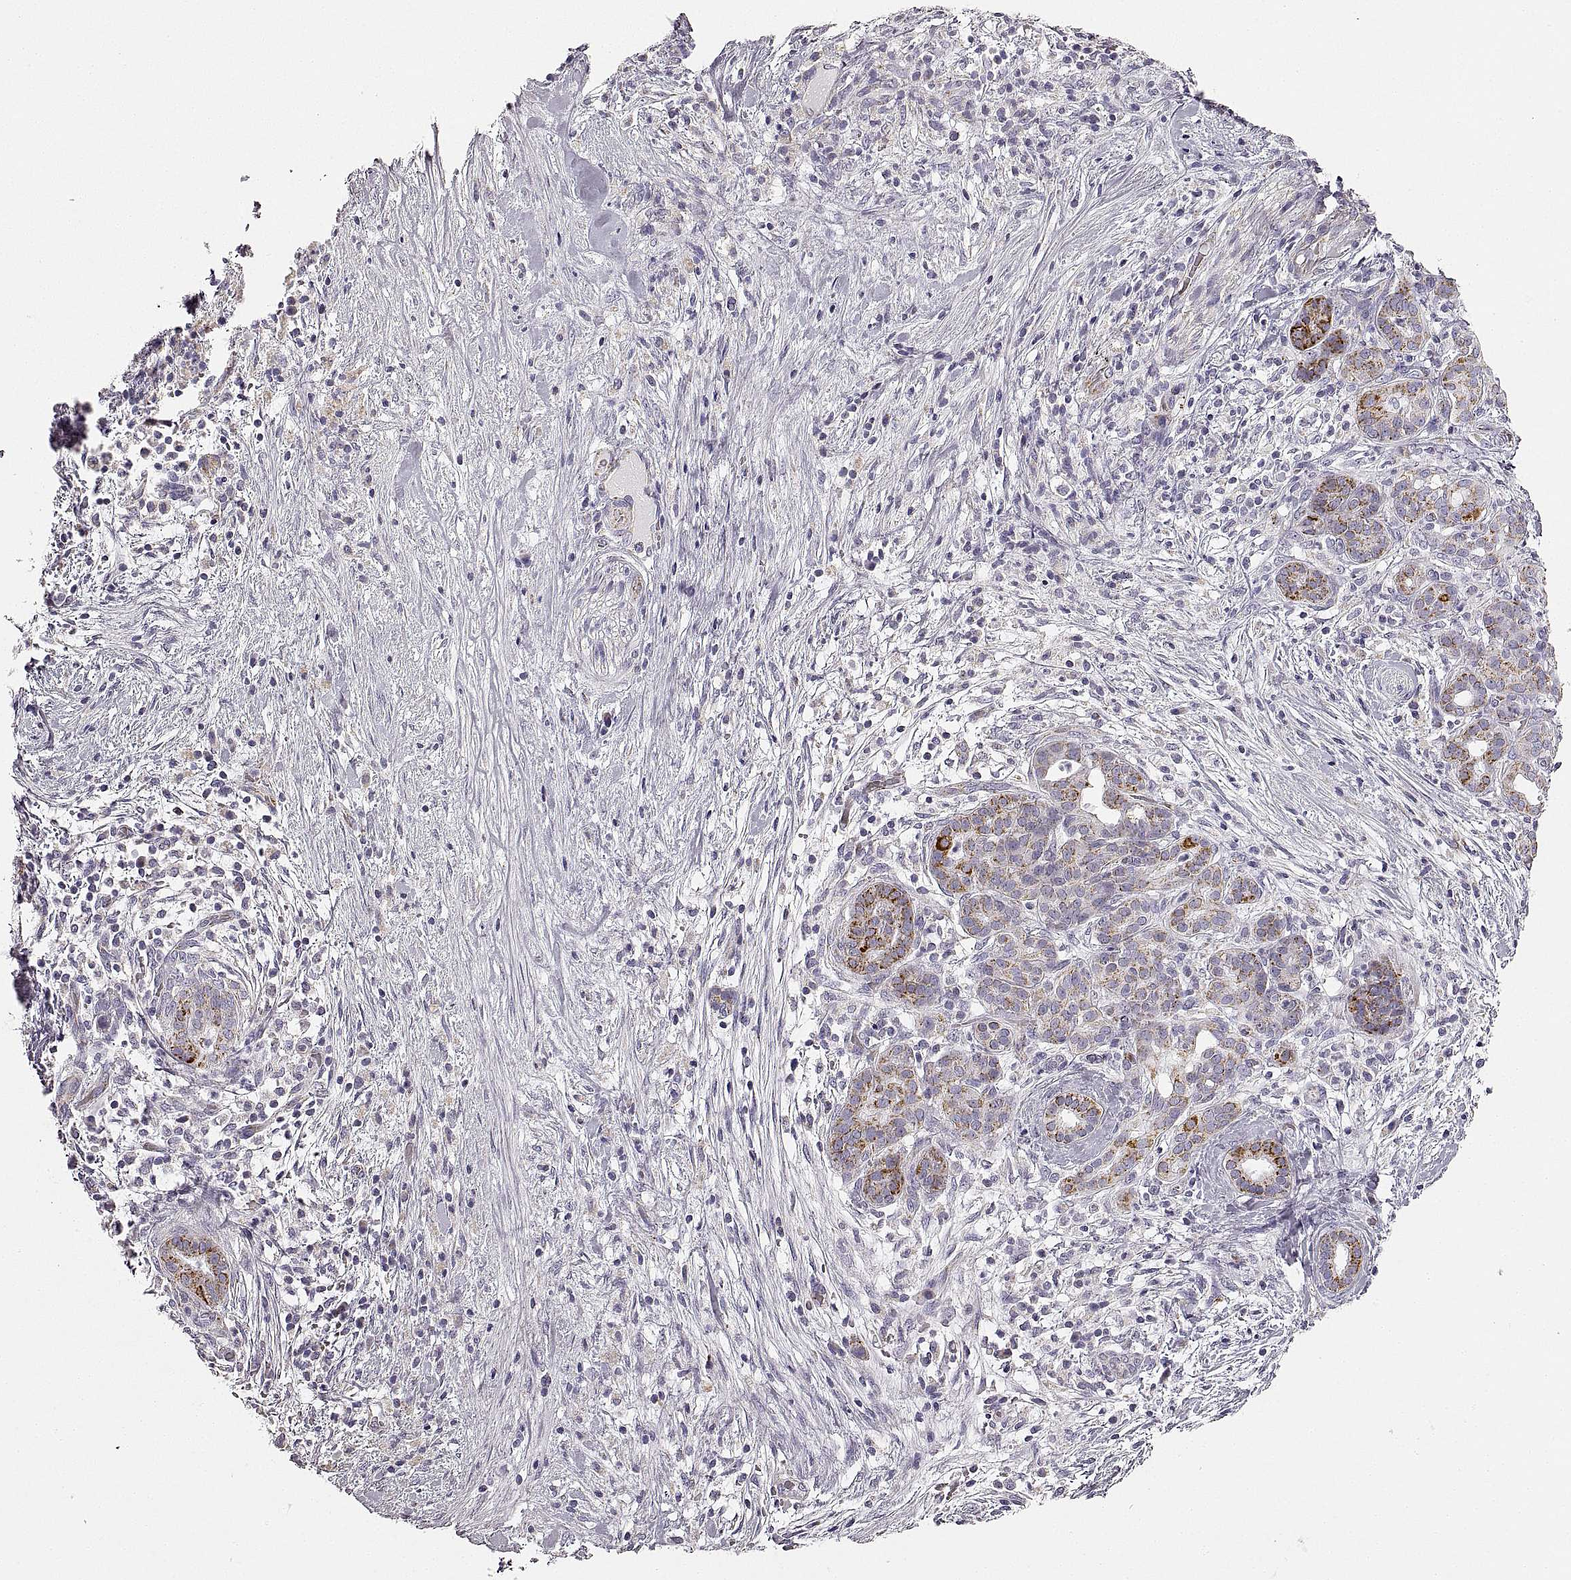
{"staining": {"intensity": "moderate", "quantity": "<25%", "location": "cytoplasmic/membranous"}, "tissue": "pancreatic cancer", "cell_type": "Tumor cells", "image_type": "cancer", "snomed": [{"axis": "morphology", "description": "Adenocarcinoma, NOS"}, {"axis": "topography", "description": "Pancreas"}], "caption": "Immunohistochemistry of human pancreatic cancer reveals low levels of moderate cytoplasmic/membranous expression in about <25% of tumor cells.", "gene": "RDH13", "patient": {"sex": "male", "age": 44}}